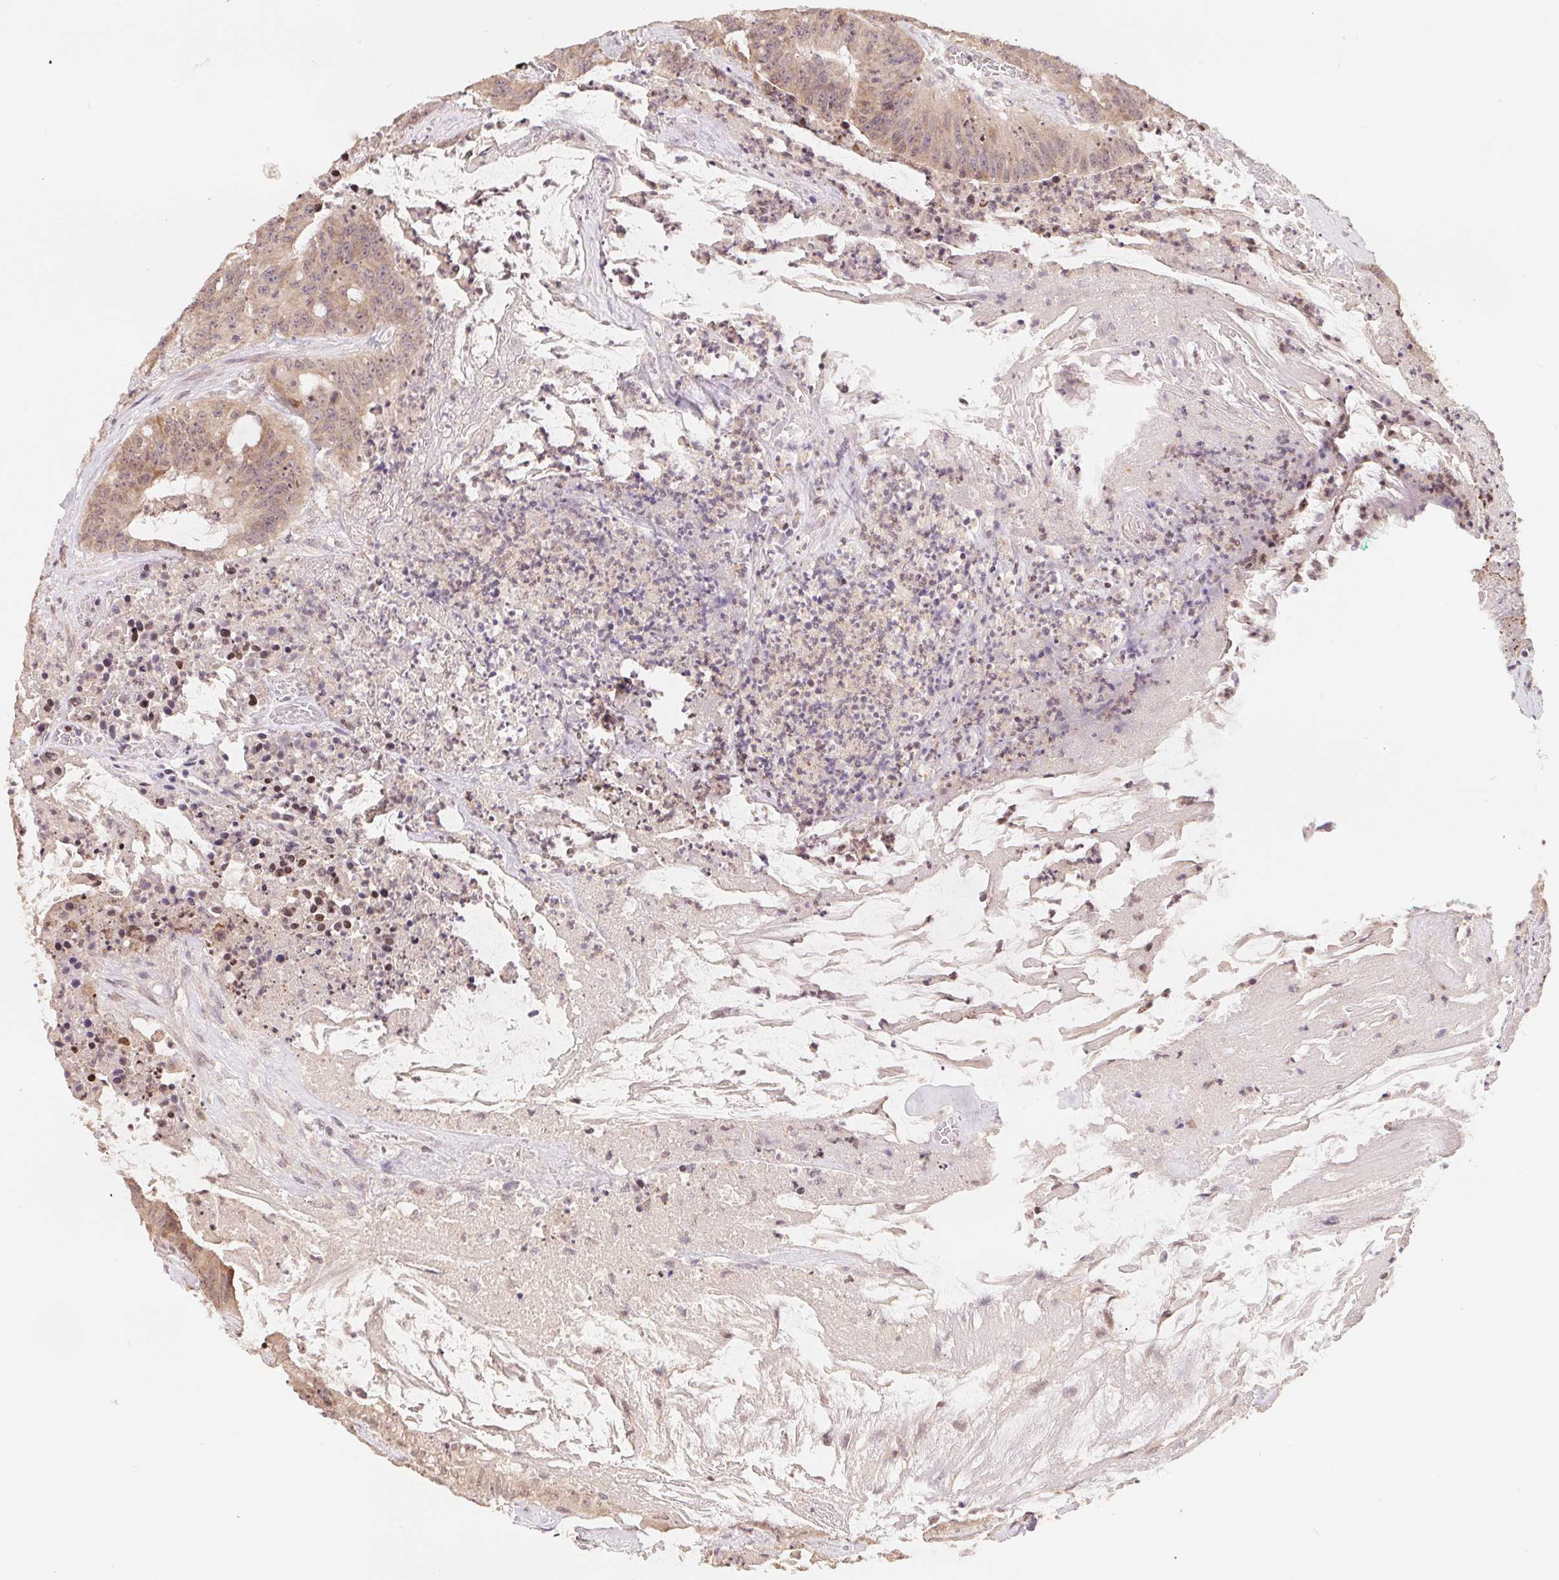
{"staining": {"intensity": "weak", "quantity": "25%-75%", "location": "cytoplasmic/membranous"}, "tissue": "colorectal cancer", "cell_type": "Tumor cells", "image_type": "cancer", "snomed": [{"axis": "morphology", "description": "Adenocarcinoma, NOS"}, {"axis": "topography", "description": "Colon"}], "caption": "Adenocarcinoma (colorectal) was stained to show a protein in brown. There is low levels of weak cytoplasmic/membranous positivity in approximately 25%-75% of tumor cells.", "gene": "HMGN3", "patient": {"sex": "male", "age": 33}}